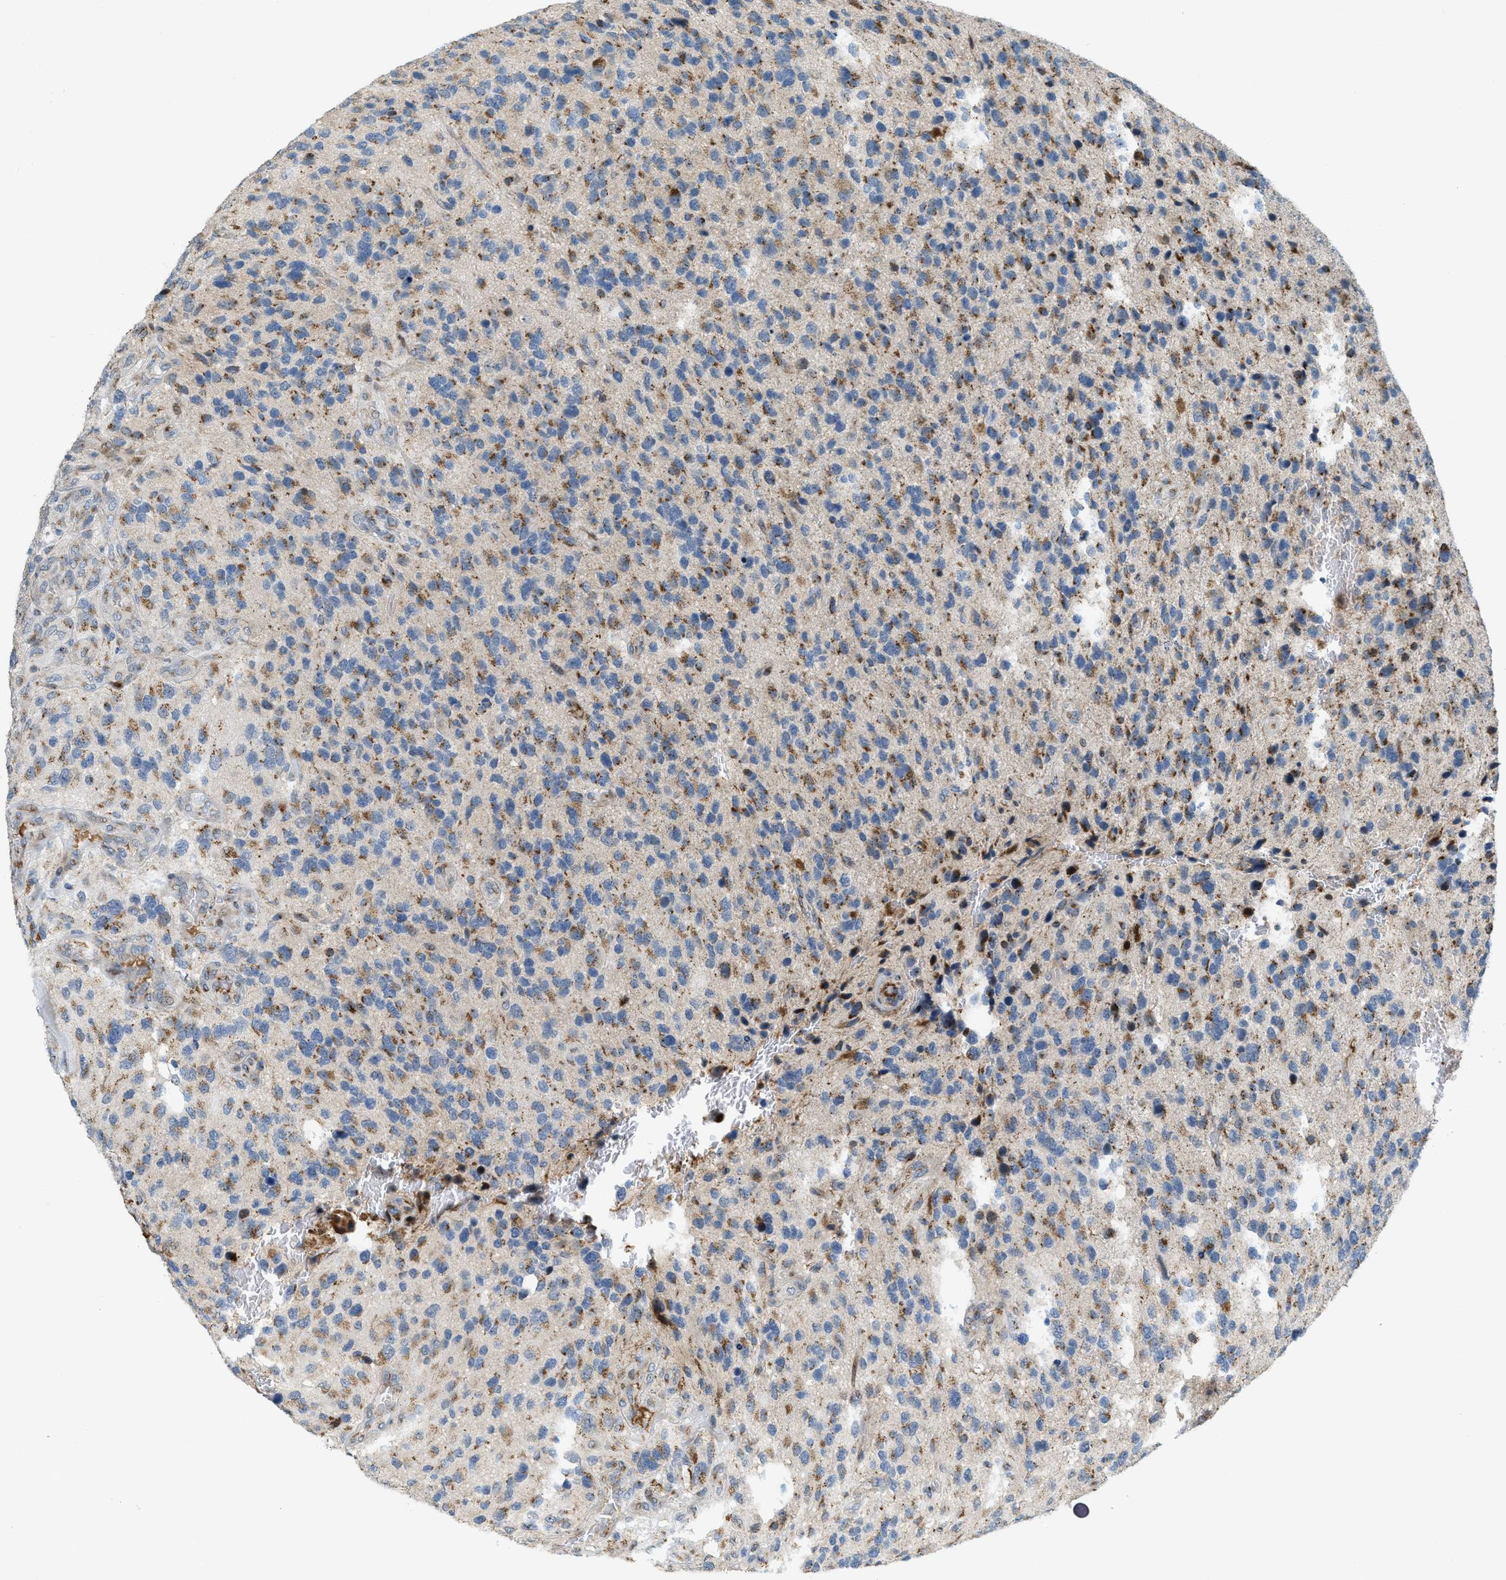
{"staining": {"intensity": "moderate", "quantity": ">75%", "location": "cytoplasmic/membranous"}, "tissue": "glioma", "cell_type": "Tumor cells", "image_type": "cancer", "snomed": [{"axis": "morphology", "description": "Glioma, malignant, High grade"}, {"axis": "topography", "description": "Brain"}], "caption": "A histopathology image of human malignant high-grade glioma stained for a protein reveals moderate cytoplasmic/membranous brown staining in tumor cells.", "gene": "ZFPL1", "patient": {"sex": "female", "age": 58}}